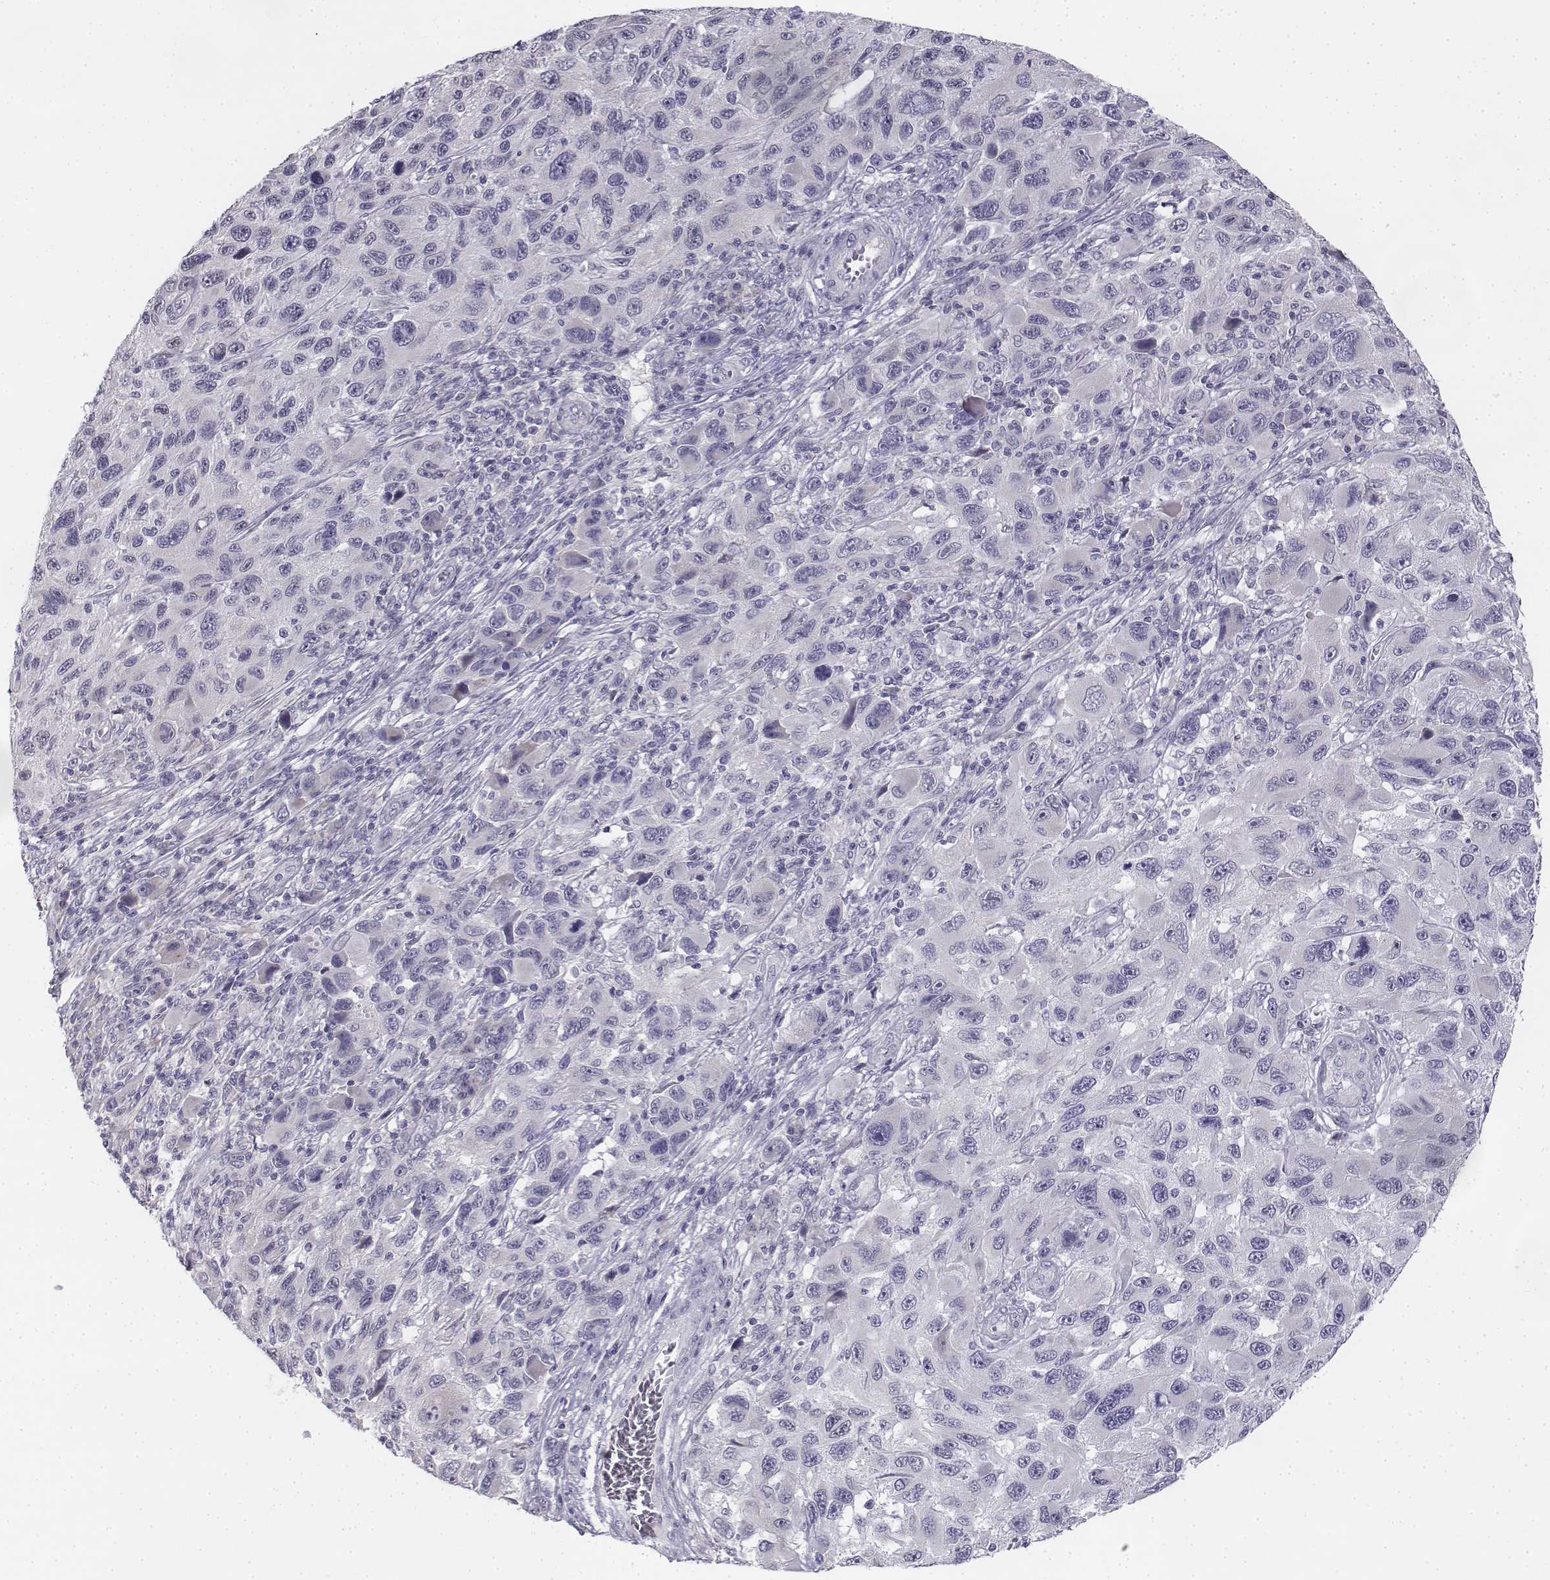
{"staining": {"intensity": "negative", "quantity": "none", "location": "none"}, "tissue": "melanoma", "cell_type": "Tumor cells", "image_type": "cancer", "snomed": [{"axis": "morphology", "description": "Malignant melanoma, NOS"}, {"axis": "topography", "description": "Skin"}], "caption": "Protein analysis of malignant melanoma reveals no significant staining in tumor cells.", "gene": "PENK", "patient": {"sex": "male", "age": 53}}